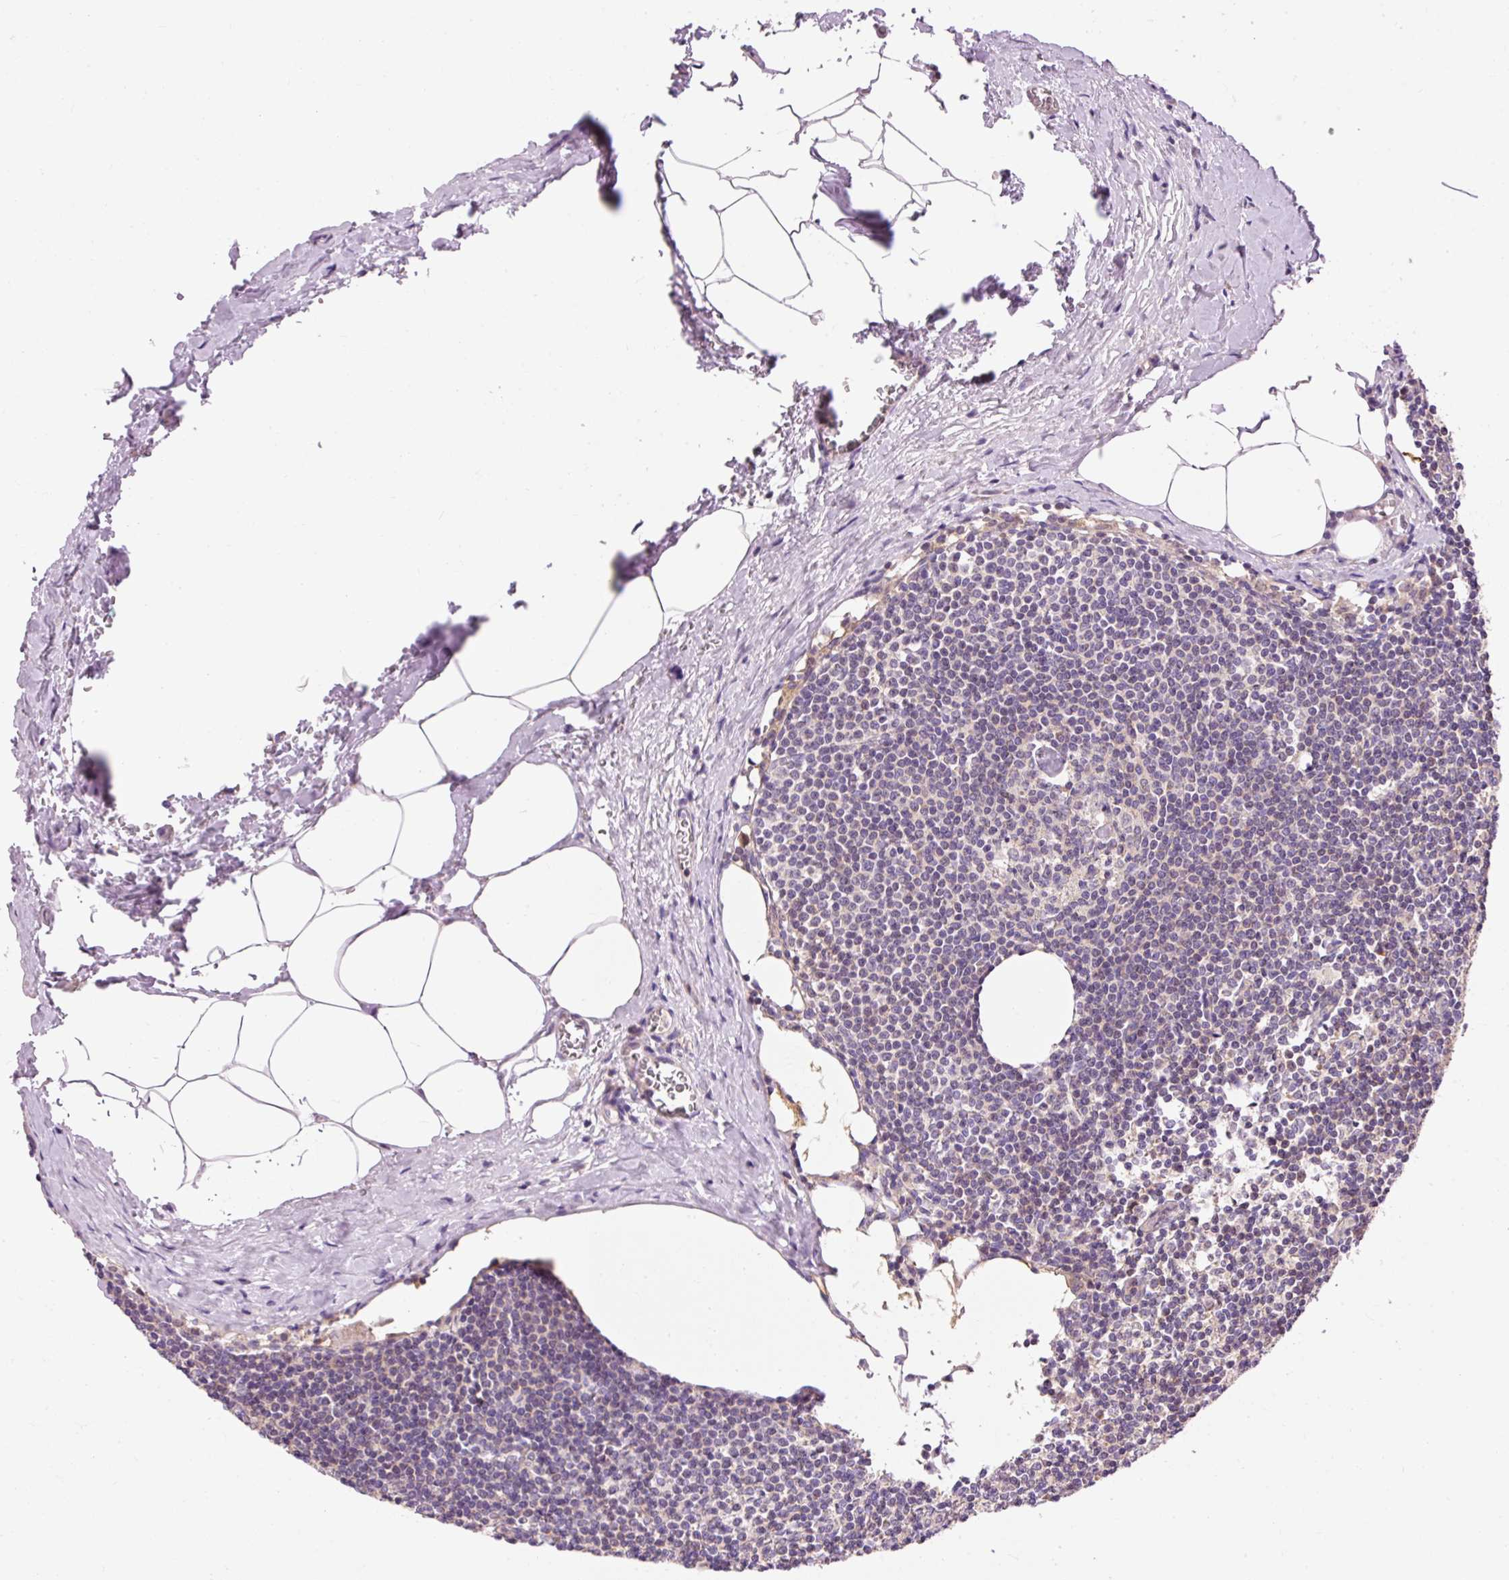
{"staining": {"intensity": "weak", "quantity": "<25%", "location": "cytoplasmic/membranous"}, "tissue": "lymph node", "cell_type": "Germinal center cells", "image_type": "normal", "snomed": [{"axis": "morphology", "description": "Normal tissue, NOS"}, {"axis": "topography", "description": "Lymph node"}], "caption": "Immunohistochemistry of benign human lymph node reveals no positivity in germinal center cells.", "gene": "IMMT", "patient": {"sex": "female", "age": 59}}